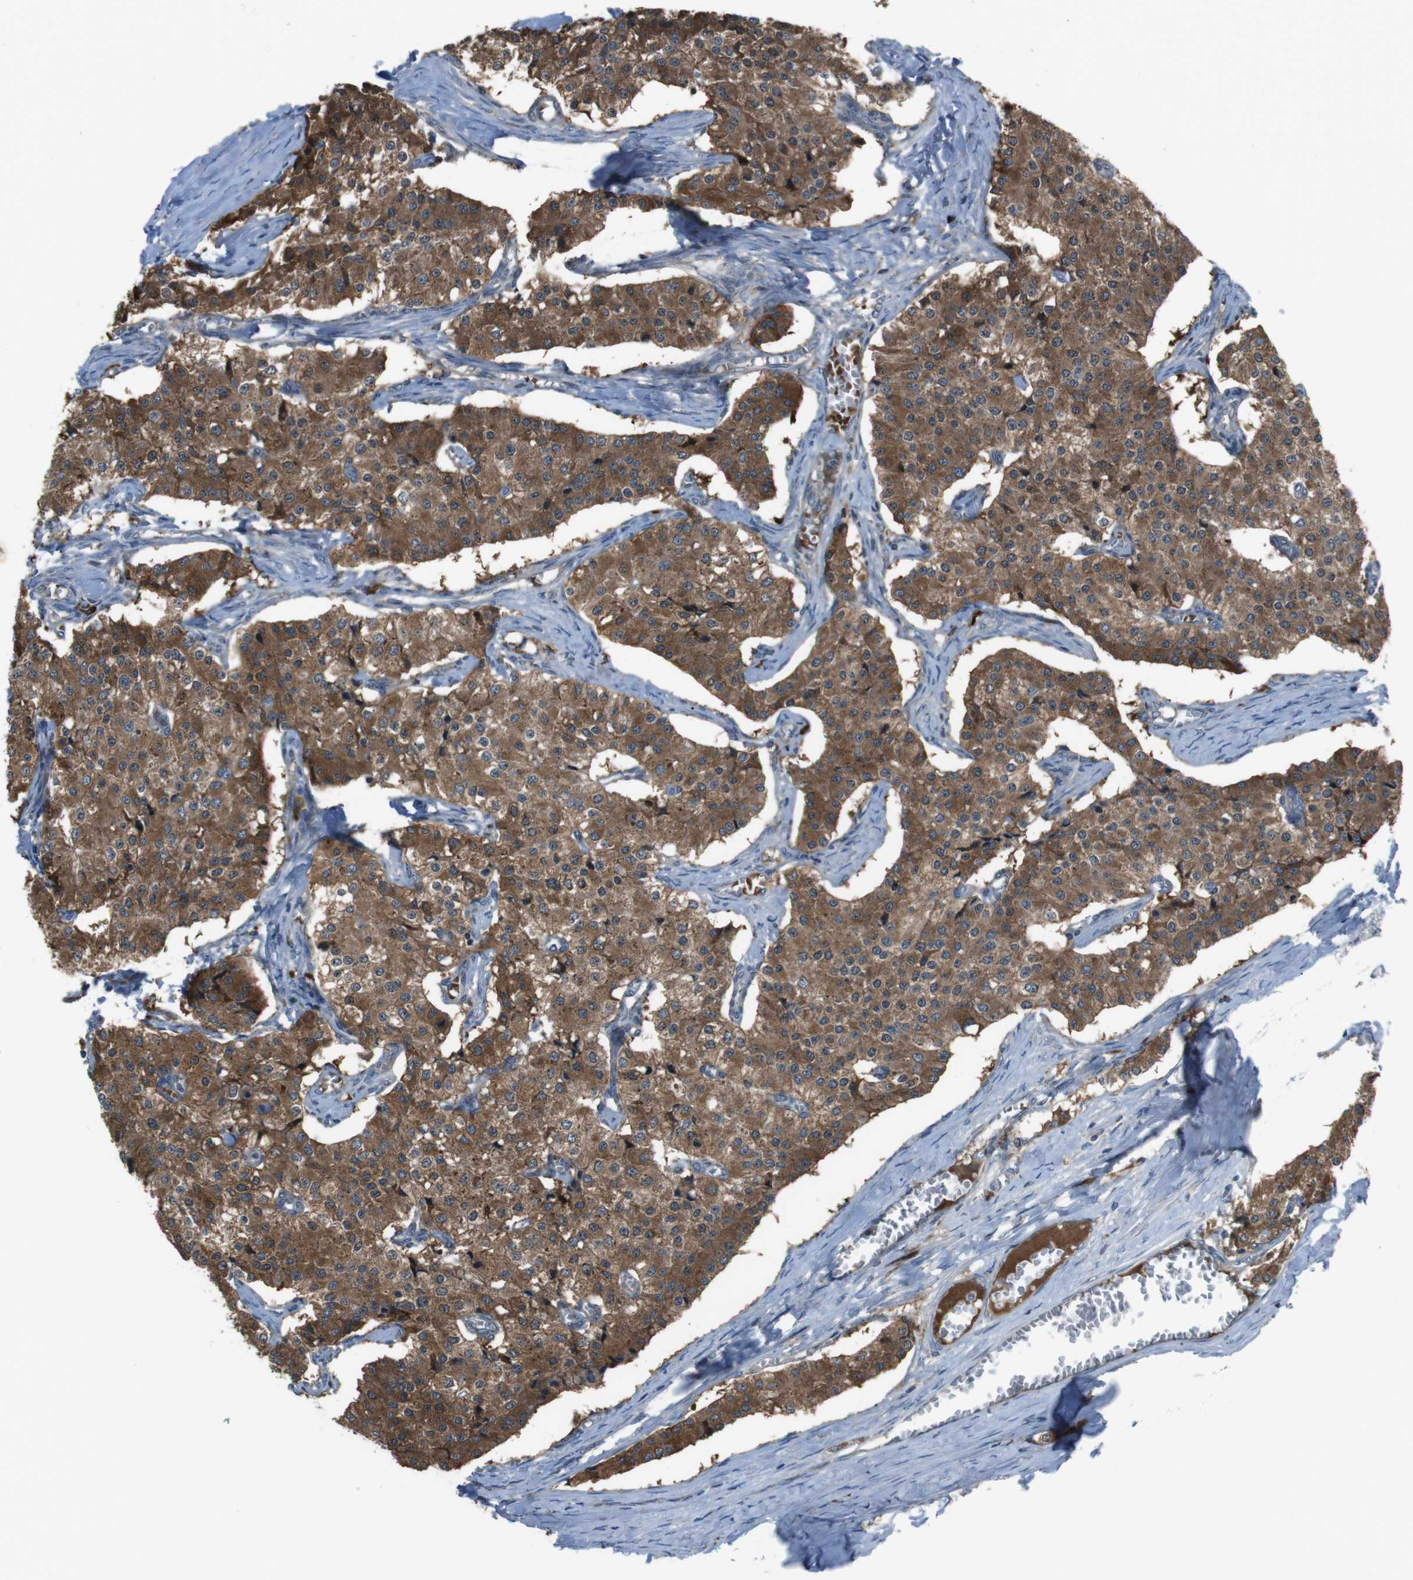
{"staining": {"intensity": "strong", "quantity": ">75%", "location": "cytoplasmic/membranous"}, "tissue": "carcinoid", "cell_type": "Tumor cells", "image_type": "cancer", "snomed": [{"axis": "morphology", "description": "Carcinoid, malignant, NOS"}, {"axis": "topography", "description": "Colon"}], "caption": "A brown stain labels strong cytoplasmic/membranous expression of a protein in carcinoid tumor cells. (DAB (3,3'-diaminobenzidine) IHC with brightfield microscopy, high magnification).", "gene": "SSR3", "patient": {"sex": "female", "age": 52}}